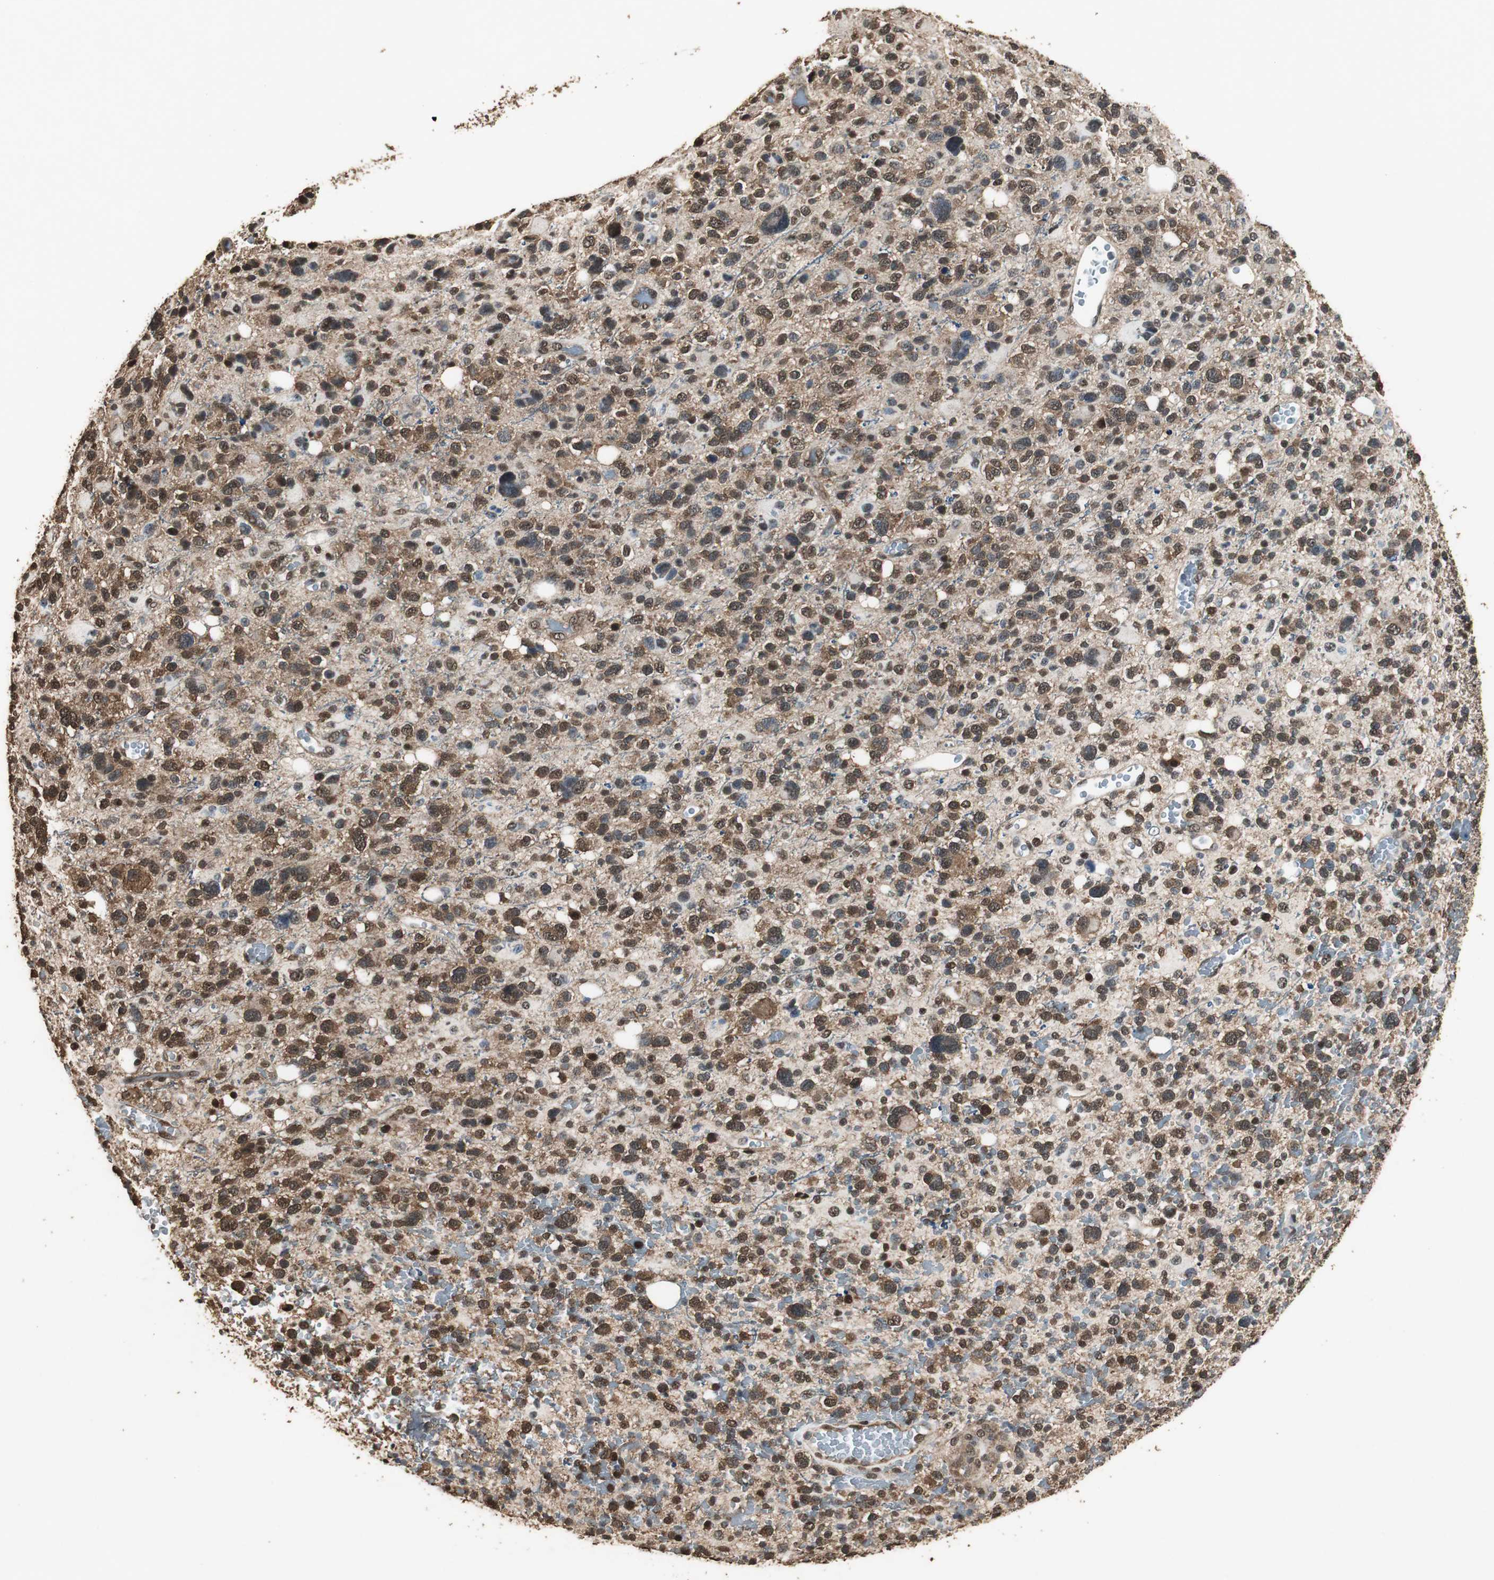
{"staining": {"intensity": "strong", "quantity": ">75%", "location": "cytoplasmic/membranous,nuclear"}, "tissue": "glioma", "cell_type": "Tumor cells", "image_type": "cancer", "snomed": [{"axis": "morphology", "description": "Glioma, malignant, High grade"}, {"axis": "topography", "description": "Brain"}], "caption": "This histopathology image displays glioma stained with immunohistochemistry (IHC) to label a protein in brown. The cytoplasmic/membranous and nuclear of tumor cells show strong positivity for the protein. Nuclei are counter-stained blue.", "gene": "PPP1R13B", "patient": {"sex": "male", "age": 48}}